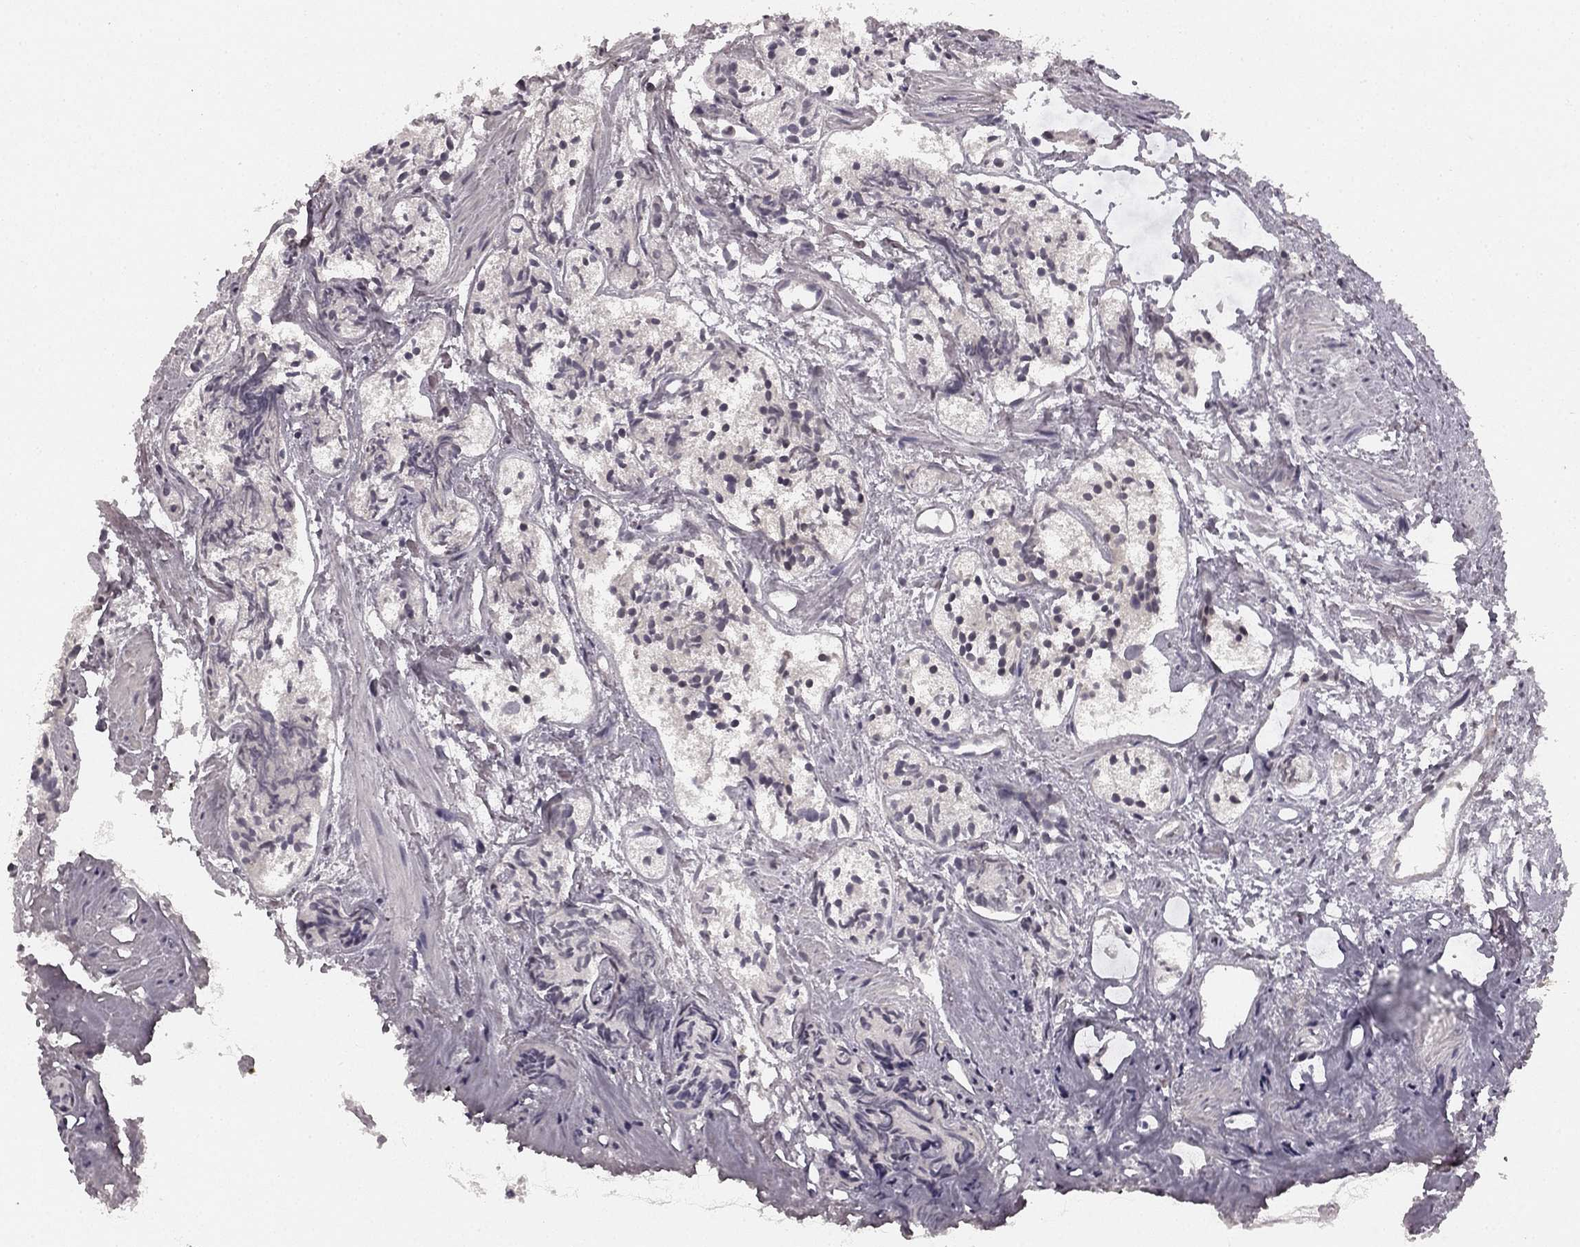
{"staining": {"intensity": "negative", "quantity": "none", "location": "none"}, "tissue": "prostate cancer", "cell_type": "Tumor cells", "image_type": "cancer", "snomed": [{"axis": "morphology", "description": "Adenocarcinoma, High grade"}, {"axis": "topography", "description": "Prostate"}], "caption": "Tumor cells show no significant positivity in prostate cancer.", "gene": "HCN4", "patient": {"sex": "male", "age": 85}}